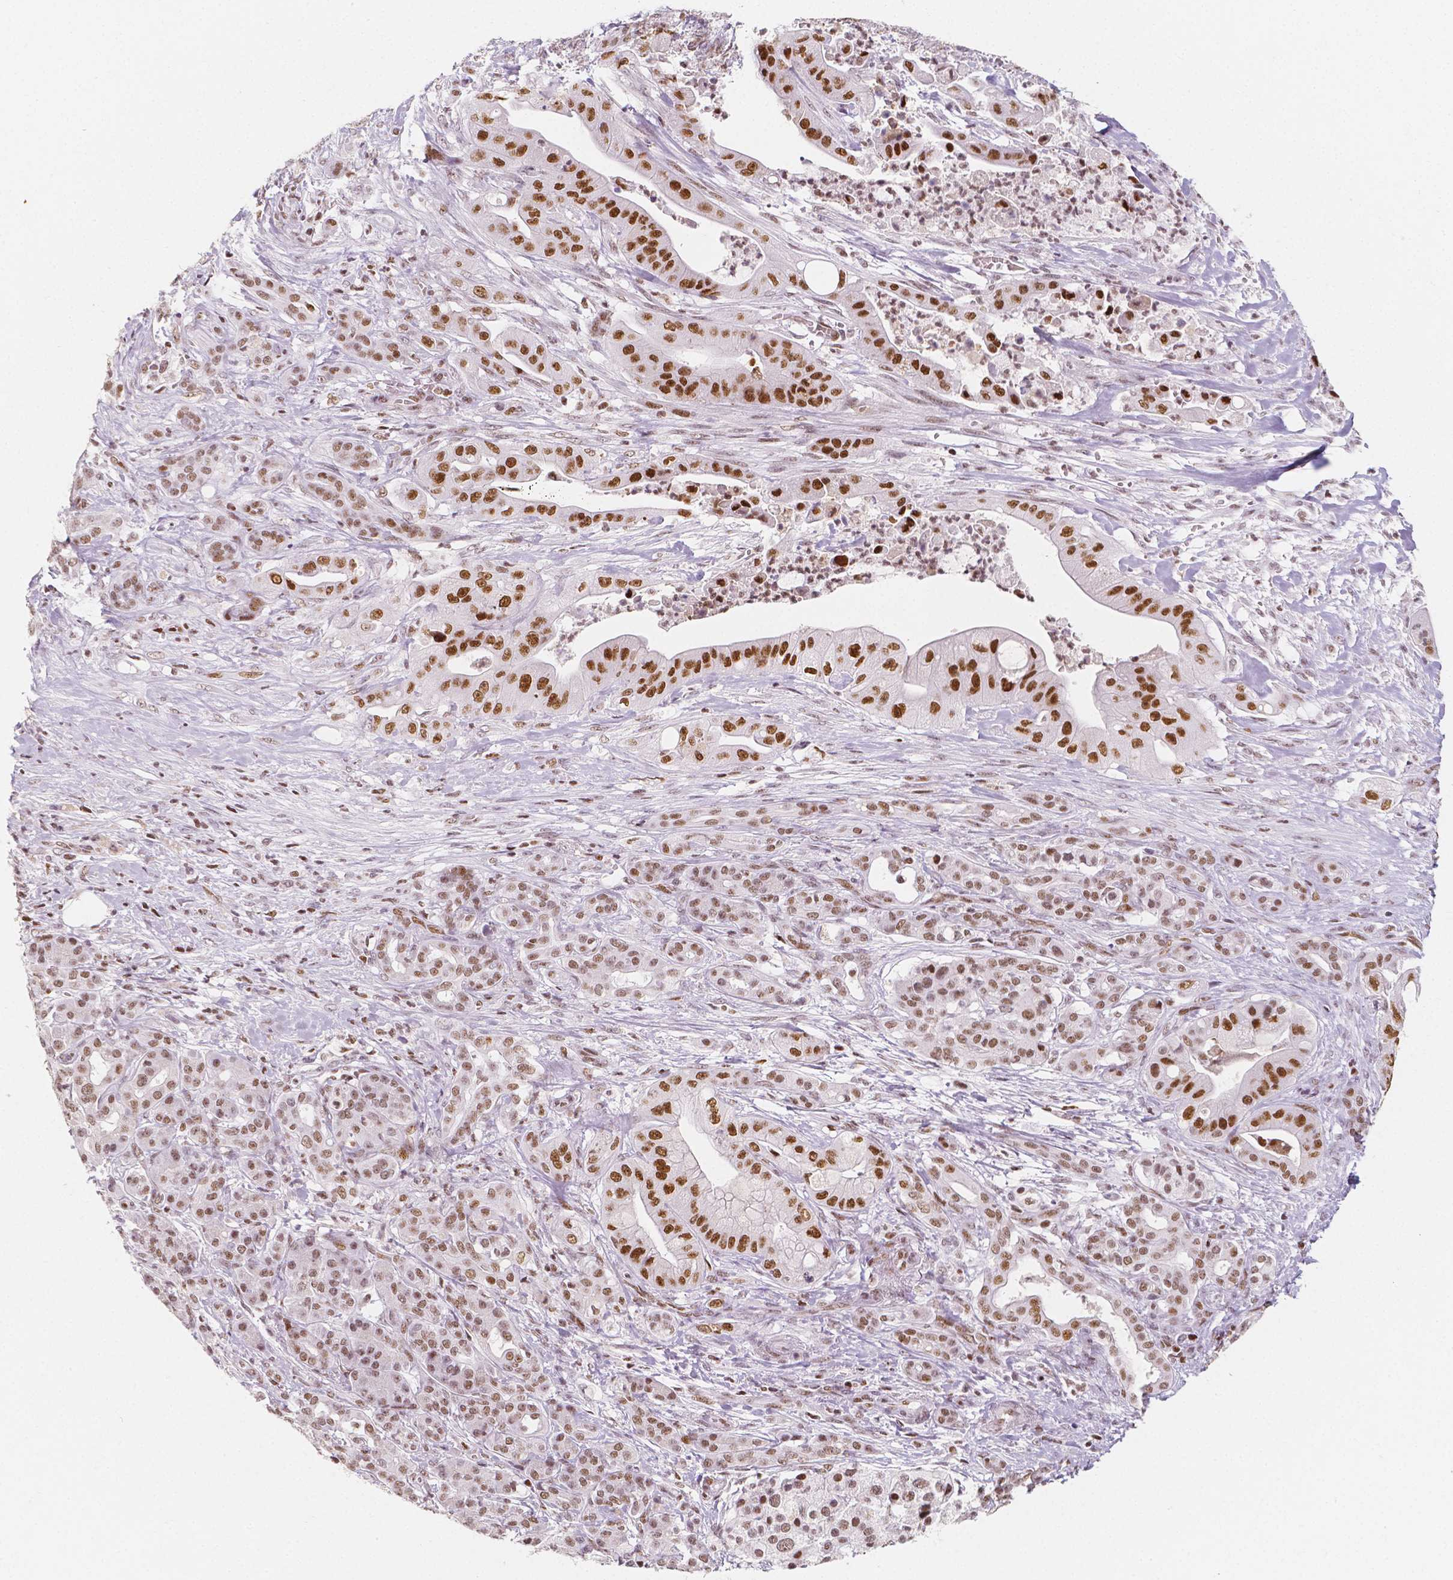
{"staining": {"intensity": "strong", "quantity": ">75%", "location": "nuclear"}, "tissue": "pancreatic cancer", "cell_type": "Tumor cells", "image_type": "cancer", "snomed": [{"axis": "morphology", "description": "Normal tissue, NOS"}, {"axis": "morphology", "description": "Inflammation, NOS"}, {"axis": "morphology", "description": "Adenocarcinoma, NOS"}, {"axis": "topography", "description": "Pancreas"}], "caption": "Tumor cells display high levels of strong nuclear positivity in about >75% of cells in human pancreatic cancer (adenocarcinoma). (brown staining indicates protein expression, while blue staining denotes nuclei).", "gene": "HDAC1", "patient": {"sex": "male", "age": 57}}